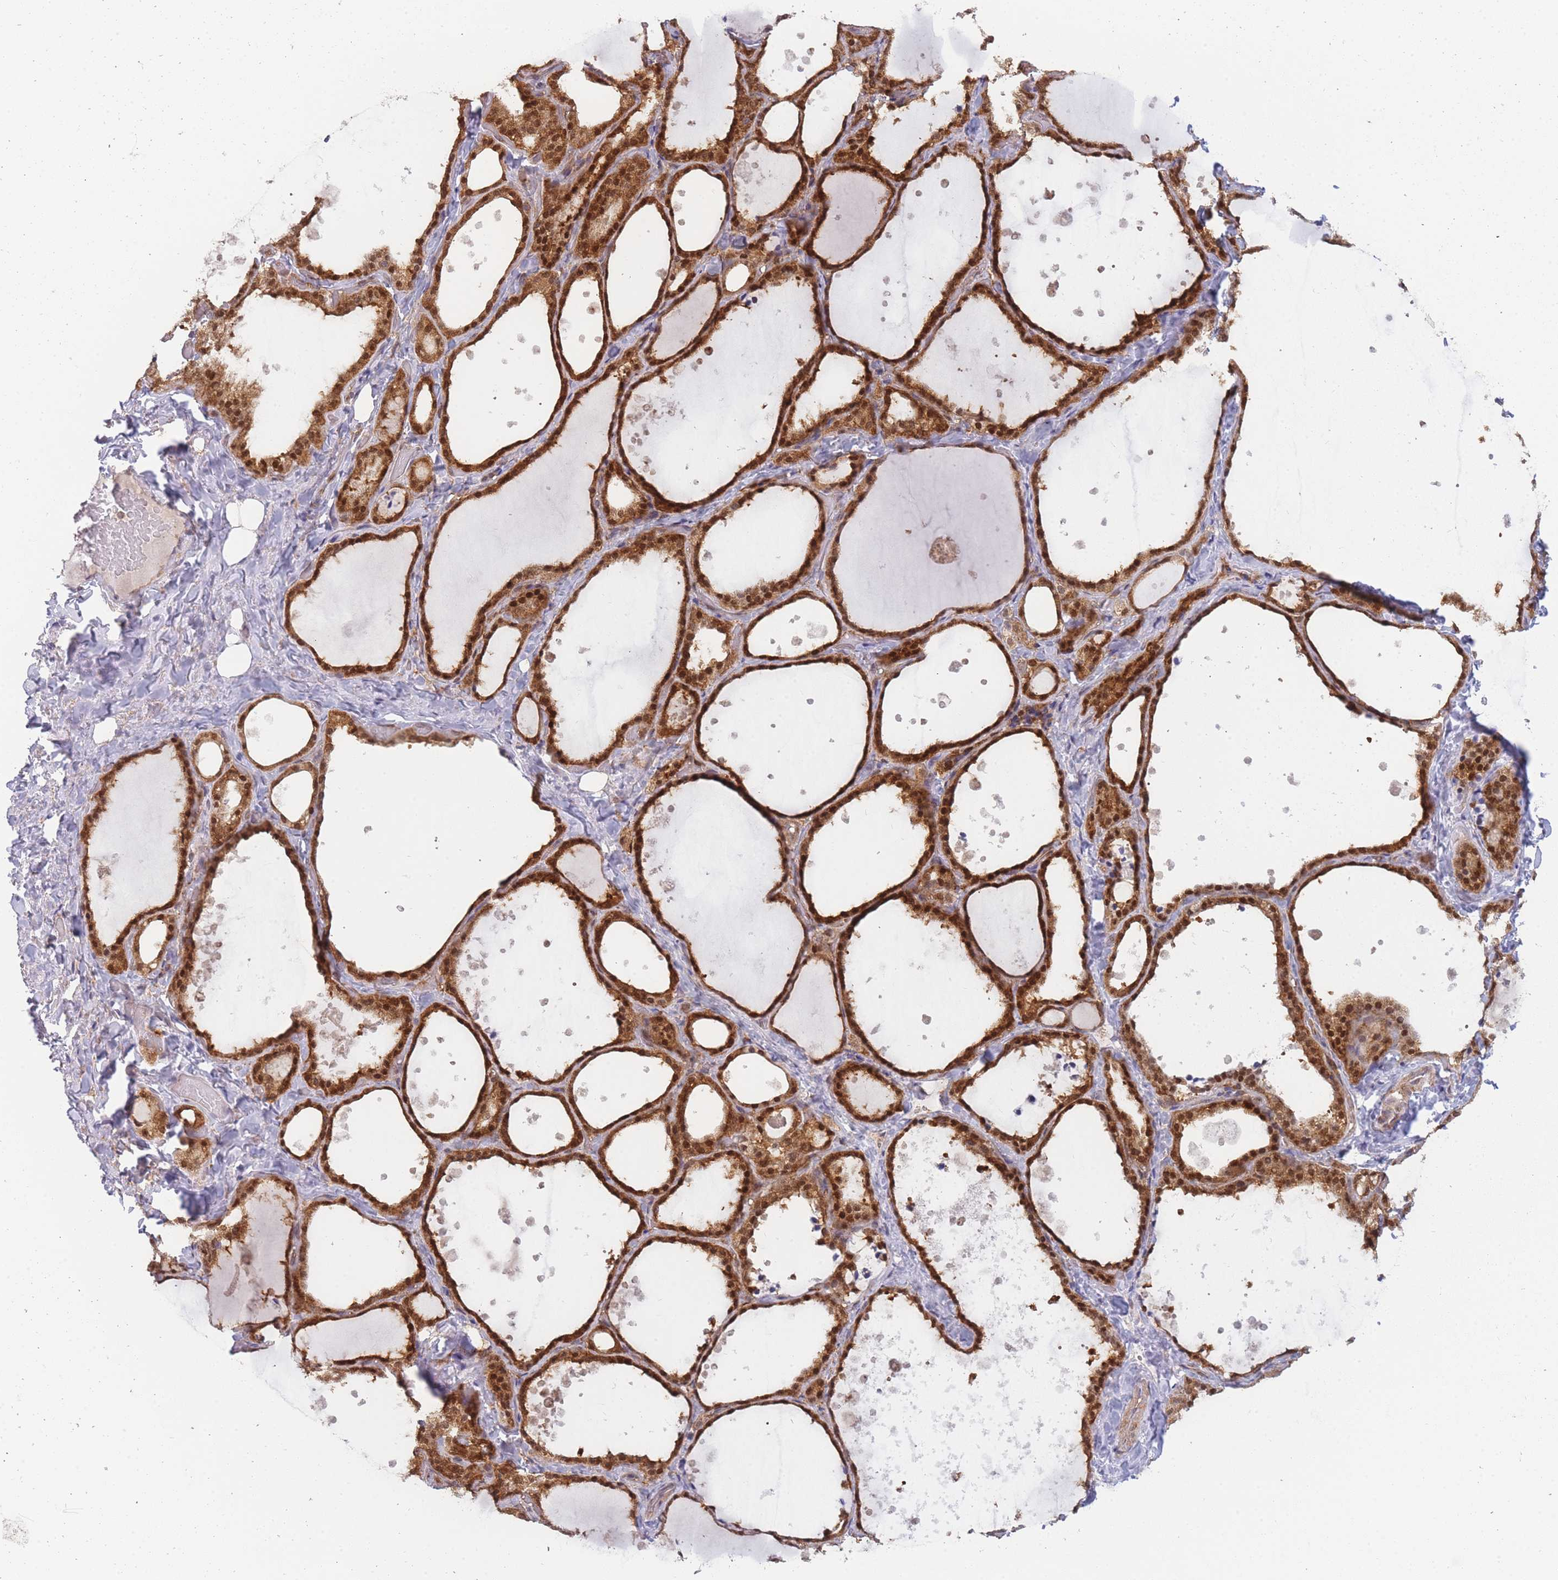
{"staining": {"intensity": "strong", "quantity": ">75%", "location": "cytoplasmic/membranous,nuclear"}, "tissue": "thyroid gland", "cell_type": "Glandular cells", "image_type": "normal", "snomed": [{"axis": "morphology", "description": "Normal tissue, NOS"}, {"axis": "topography", "description": "Thyroid gland"}], "caption": "Immunohistochemistry (IHC) photomicrograph of unremarkable thyroid gland stained for a protein (brown), which displays high levels of strong cytoplasmic/membranous,nuclear expression in about >75% of glandular cells.", "gene": "MRI1", "patient": {"sex": "female", "age": 44}}